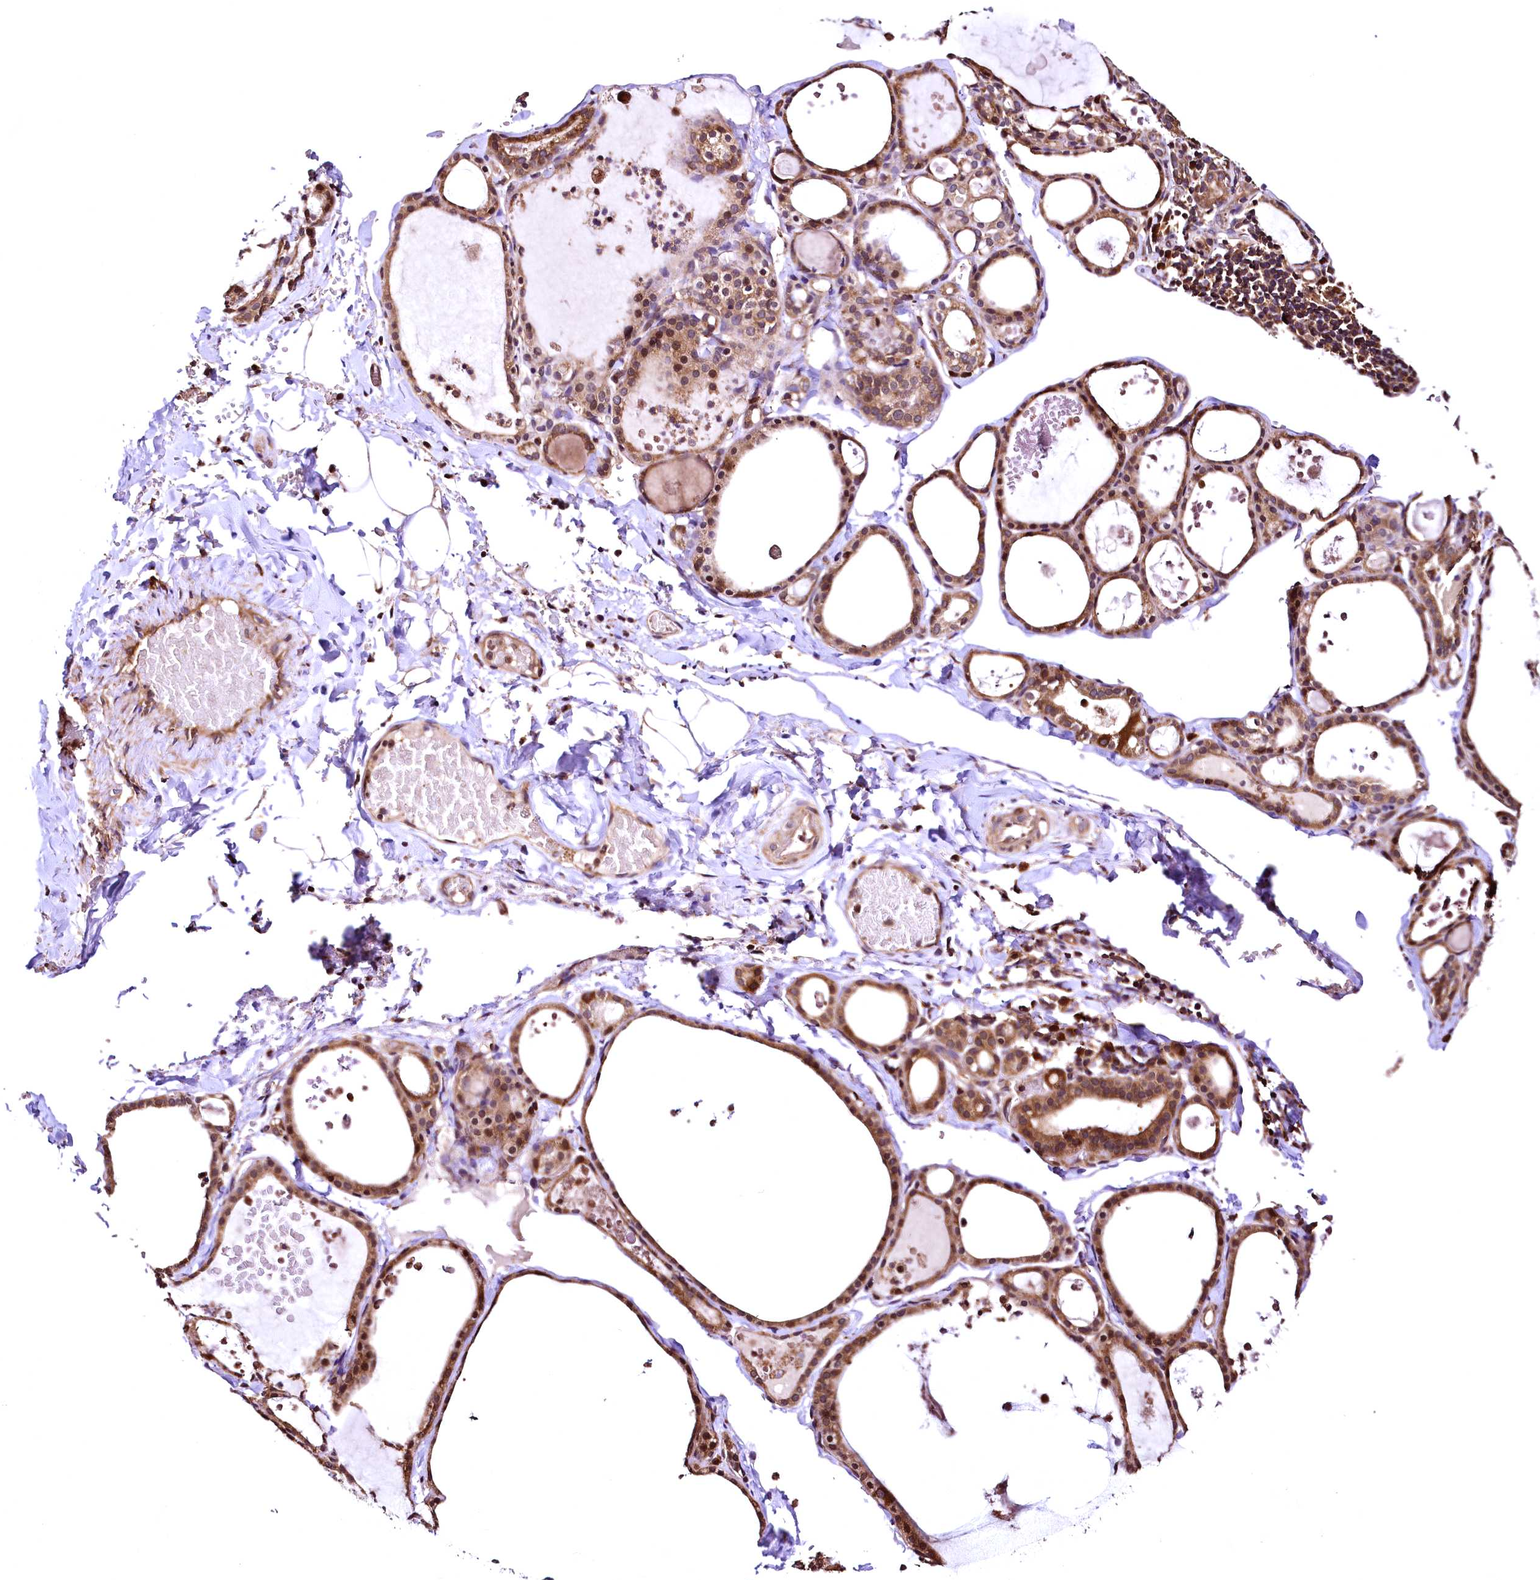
{"staining": {"intensity": "moderate", "quantity": ">75%", "location": "cytoplasmic/membranous"}, "tissue": "thyroid gland", "cell_type": "Glandular cells", "image_type": "normal", "snomed": [{"axis": "morphology", "description": "Normal tissue, NOS"}, {"axis": "topography", "description": "Thyroid gland"}], "caption": "Moderate cytoplasmic/membranous staining is appreciated in about >75% of glandular cells in unremarkable thyroid gland.", "gene": "LRSAM1", "patient": {"sex": "male", "age": 56}}